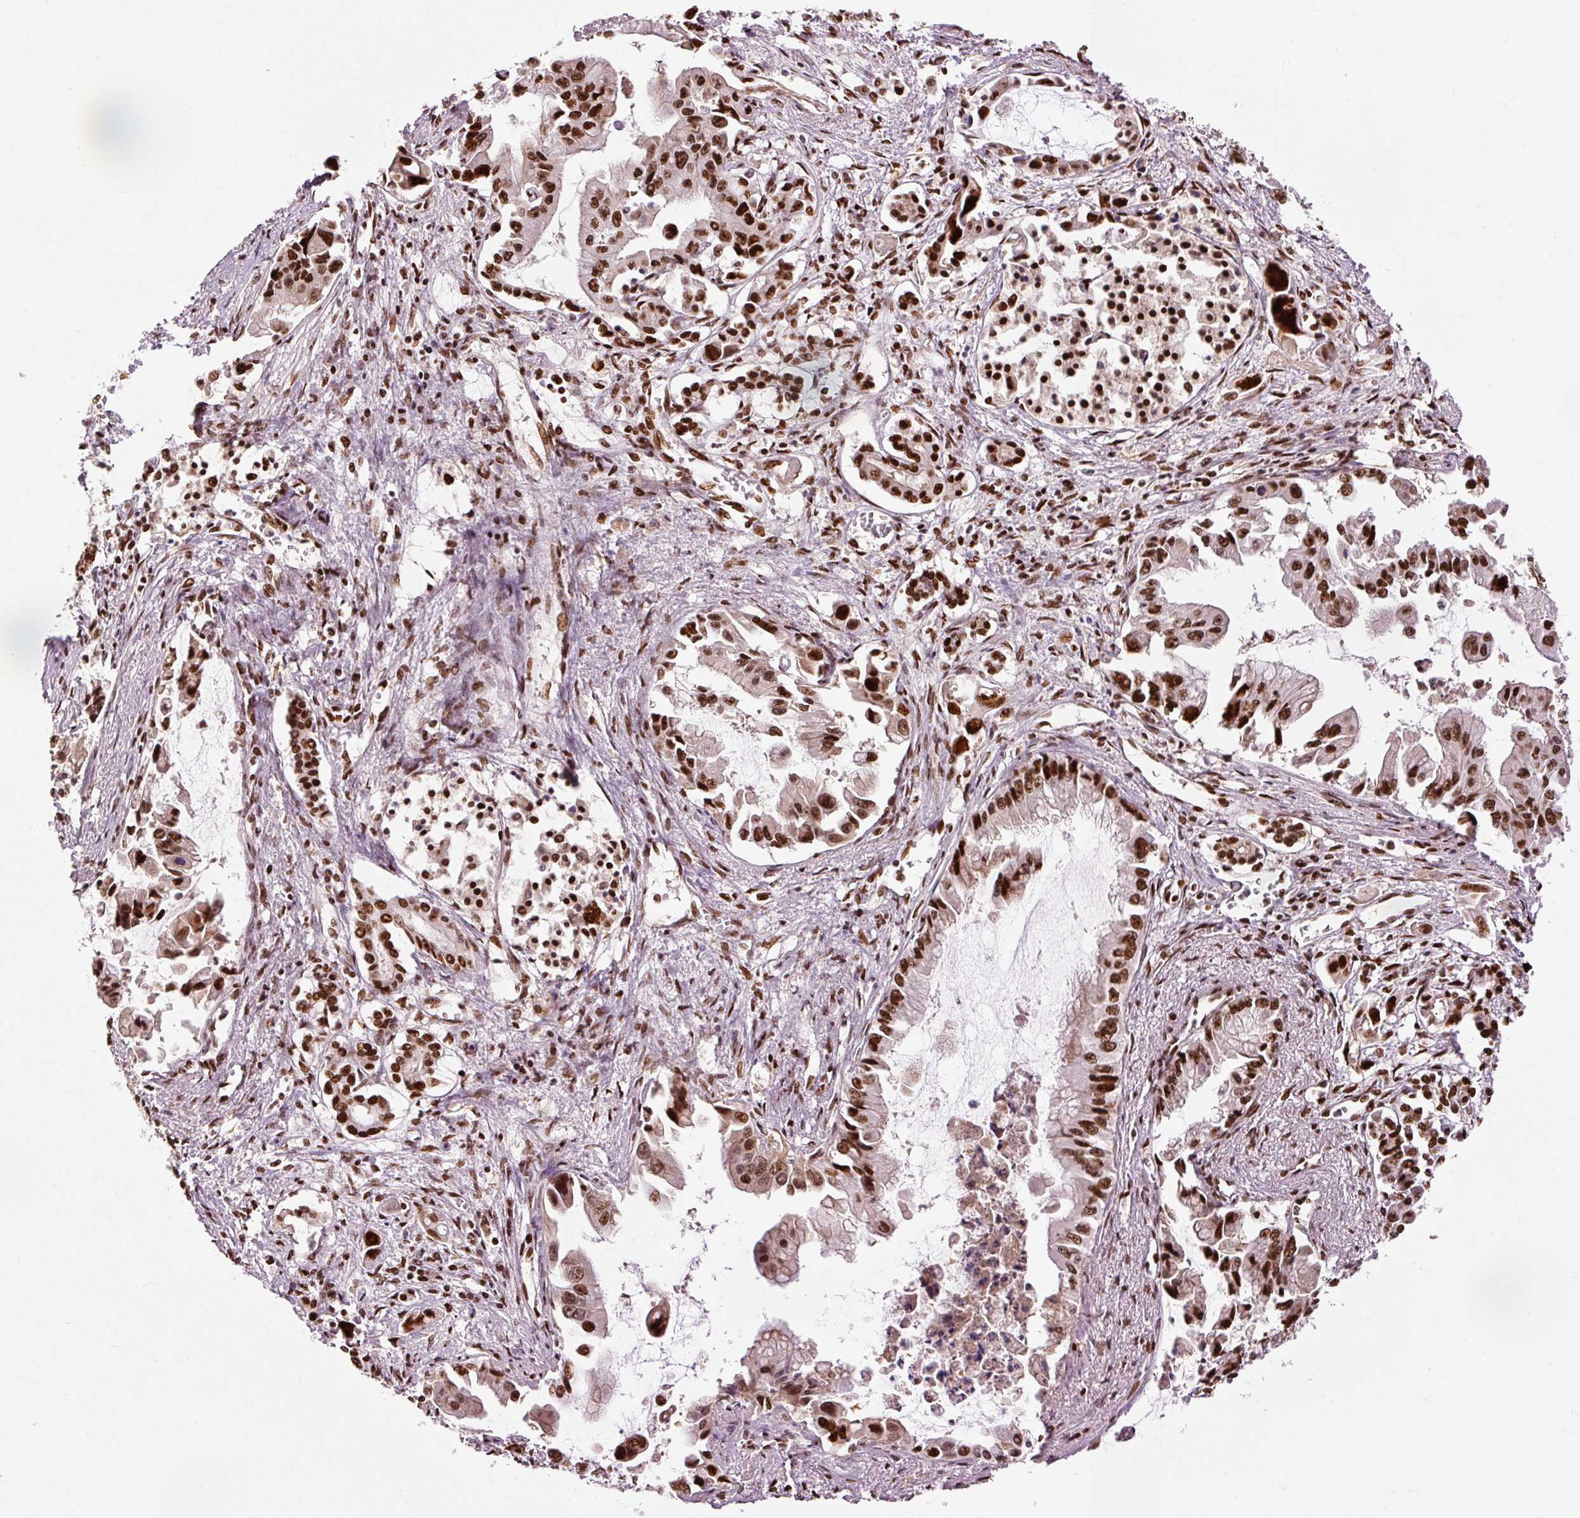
{"staining": {"intensity": "strong", "quantity": ">75%", "location": "nuclear"}, "tissue": "pancreatic cancer", "cell_type": "Tumor cells", "image_type": "cancer", "snomed": [{"axis": "morphology", "description": "Adenocarcinoma, NOS"}, {"axis": "topography", "description": "Pancreas"}], "caption": "A histopathology image showing strong nuclear staining in about >75% of tumor cells in adenocarcinoma (pancreatic), as visualized by brown immunohistochemical staining.", "gene": "ZBTB44", "patient": {"sex": "male", "age": 84}}